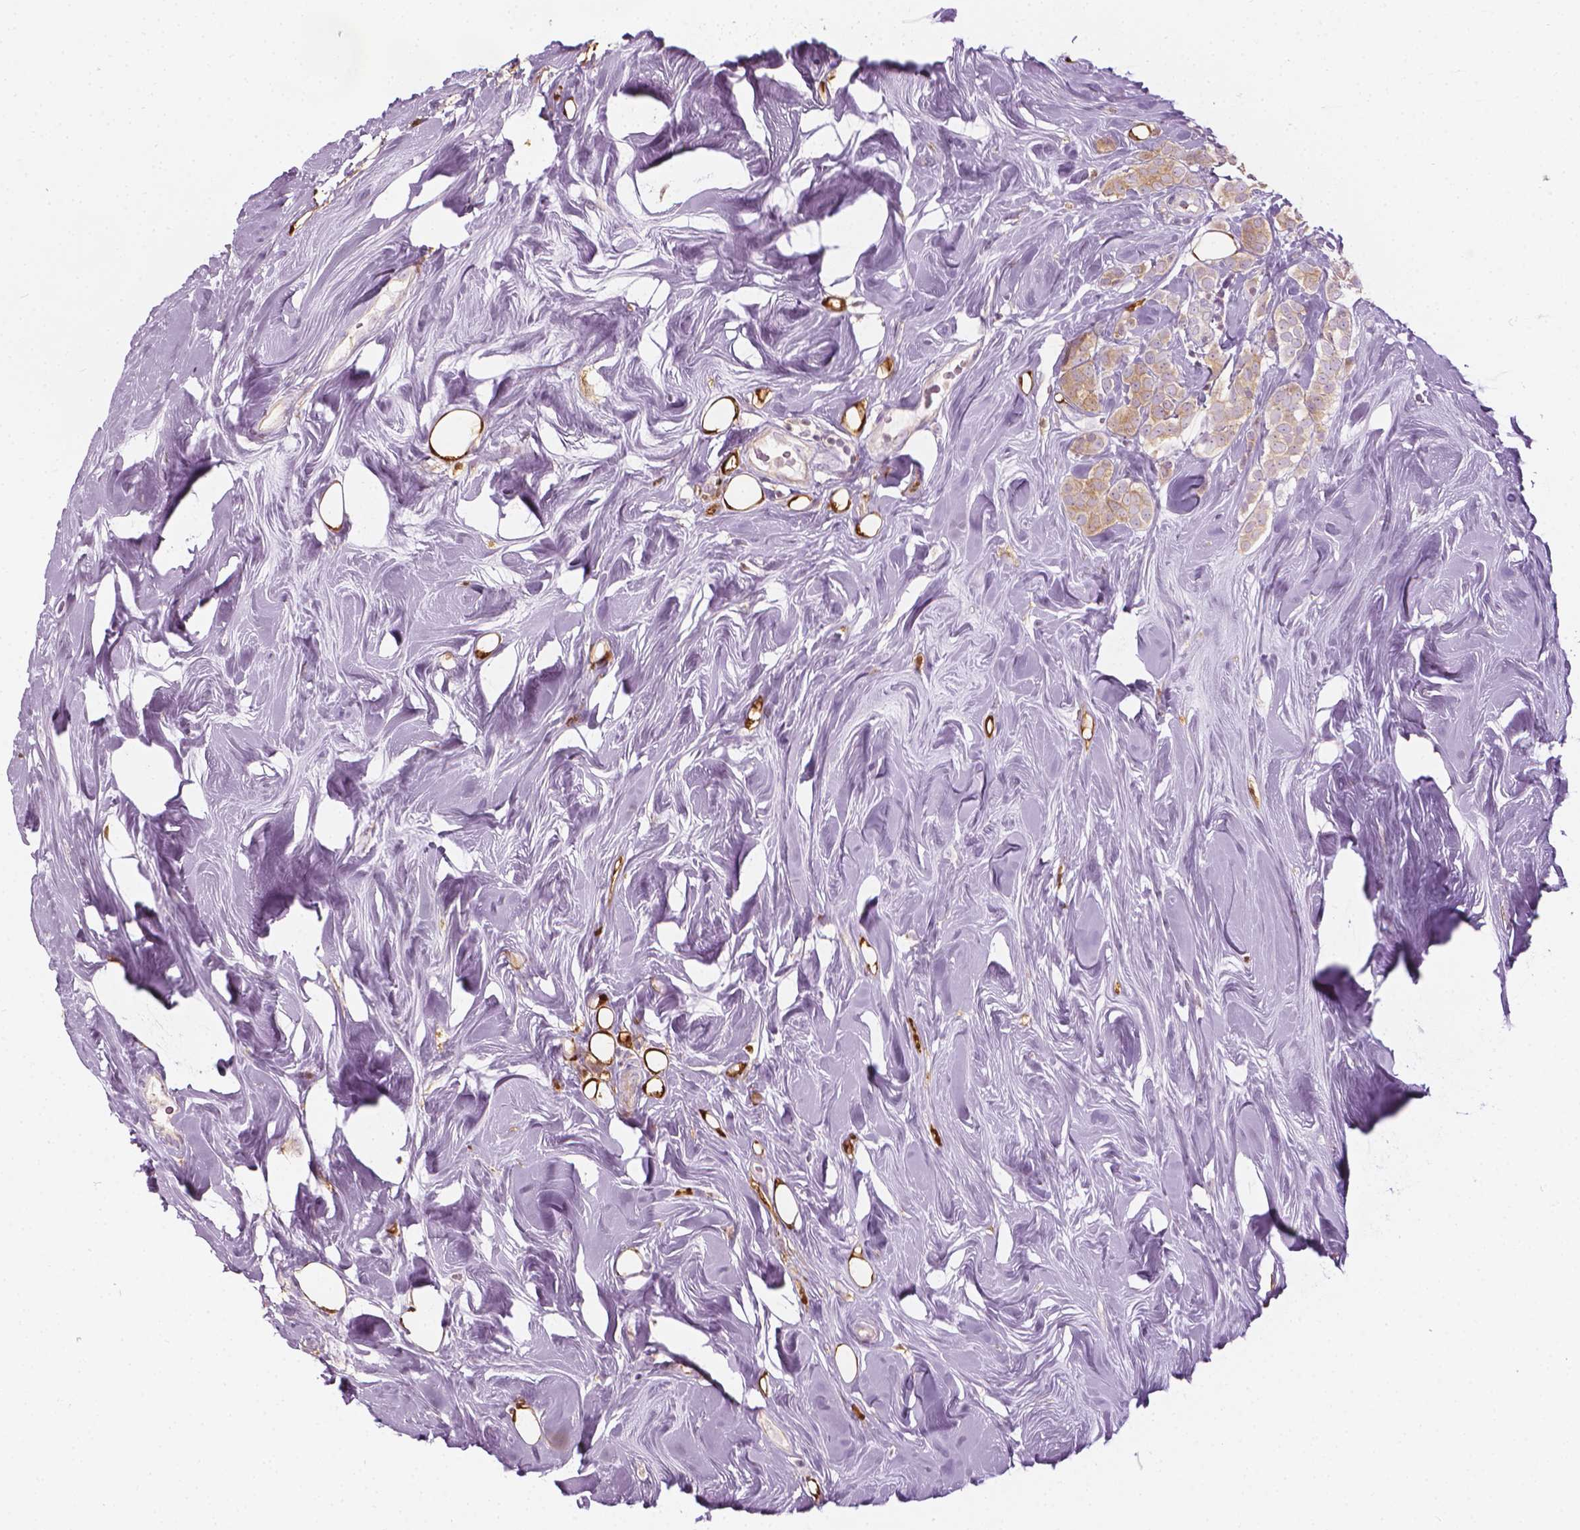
{"staining": {"intensity": "weak", "quantity": "<25%", "location": "cytoplasmic/membranous"}, "tissue": "breast cancer", "cell_type": "Tumor cells", "image_type": "cancer", "snomed": [{"axis": "morphology", "description": "Lobular carcinoma"}, {"axis": "topography", "description": "Breast"}], "caption": "Immunohistochemistry (IHC) photomicrograph of neoplastic tissue: breast cancer (lobular carcinoma) stained with DAB shows no significant protein staining in tumor cells.", "gene": "SHMT1", "patient": {"sex": "female", "age": 49}}